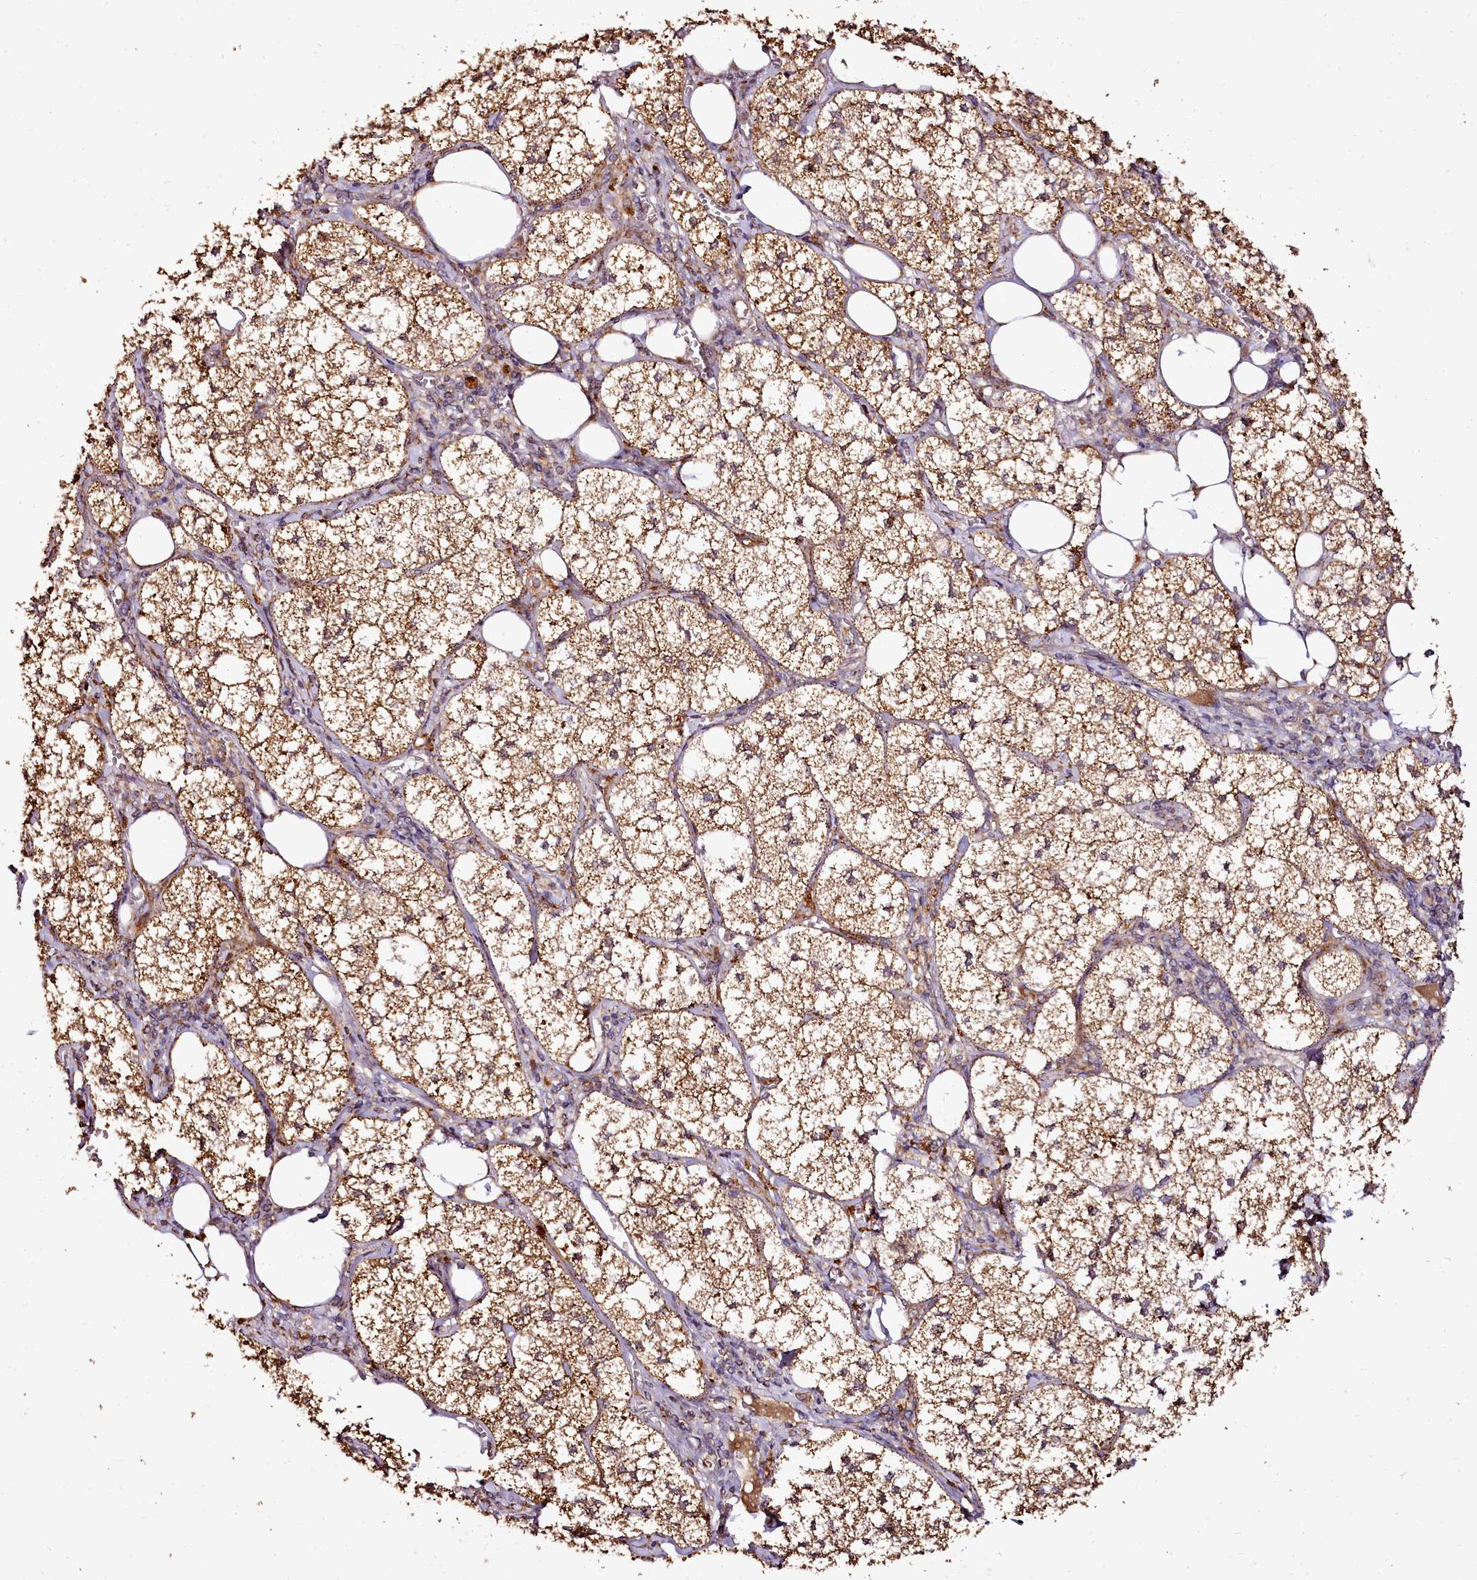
{"staining": {"intensity": "strong", "quantity": ">75%", "location": "cytoplasmic/membranous,nuclear"}, "tissue": "adrenal gland", "cell_type": "Glandular cells", "image_type": "normal", "snomed": [{"axis": "morphology", "description": "Normal tissue, NOS"}, {"axis": "topography", "description": "Adrenal gland"}], "caption": "Normal adrenal gland was stained to show a protein in brown. There is high levels of strong cytoplasmic/membranous,nuclear positivity in about >75% of glandular cells.", "gene": "EDIL3", "patient": {"sex": "female", "age": 61}}